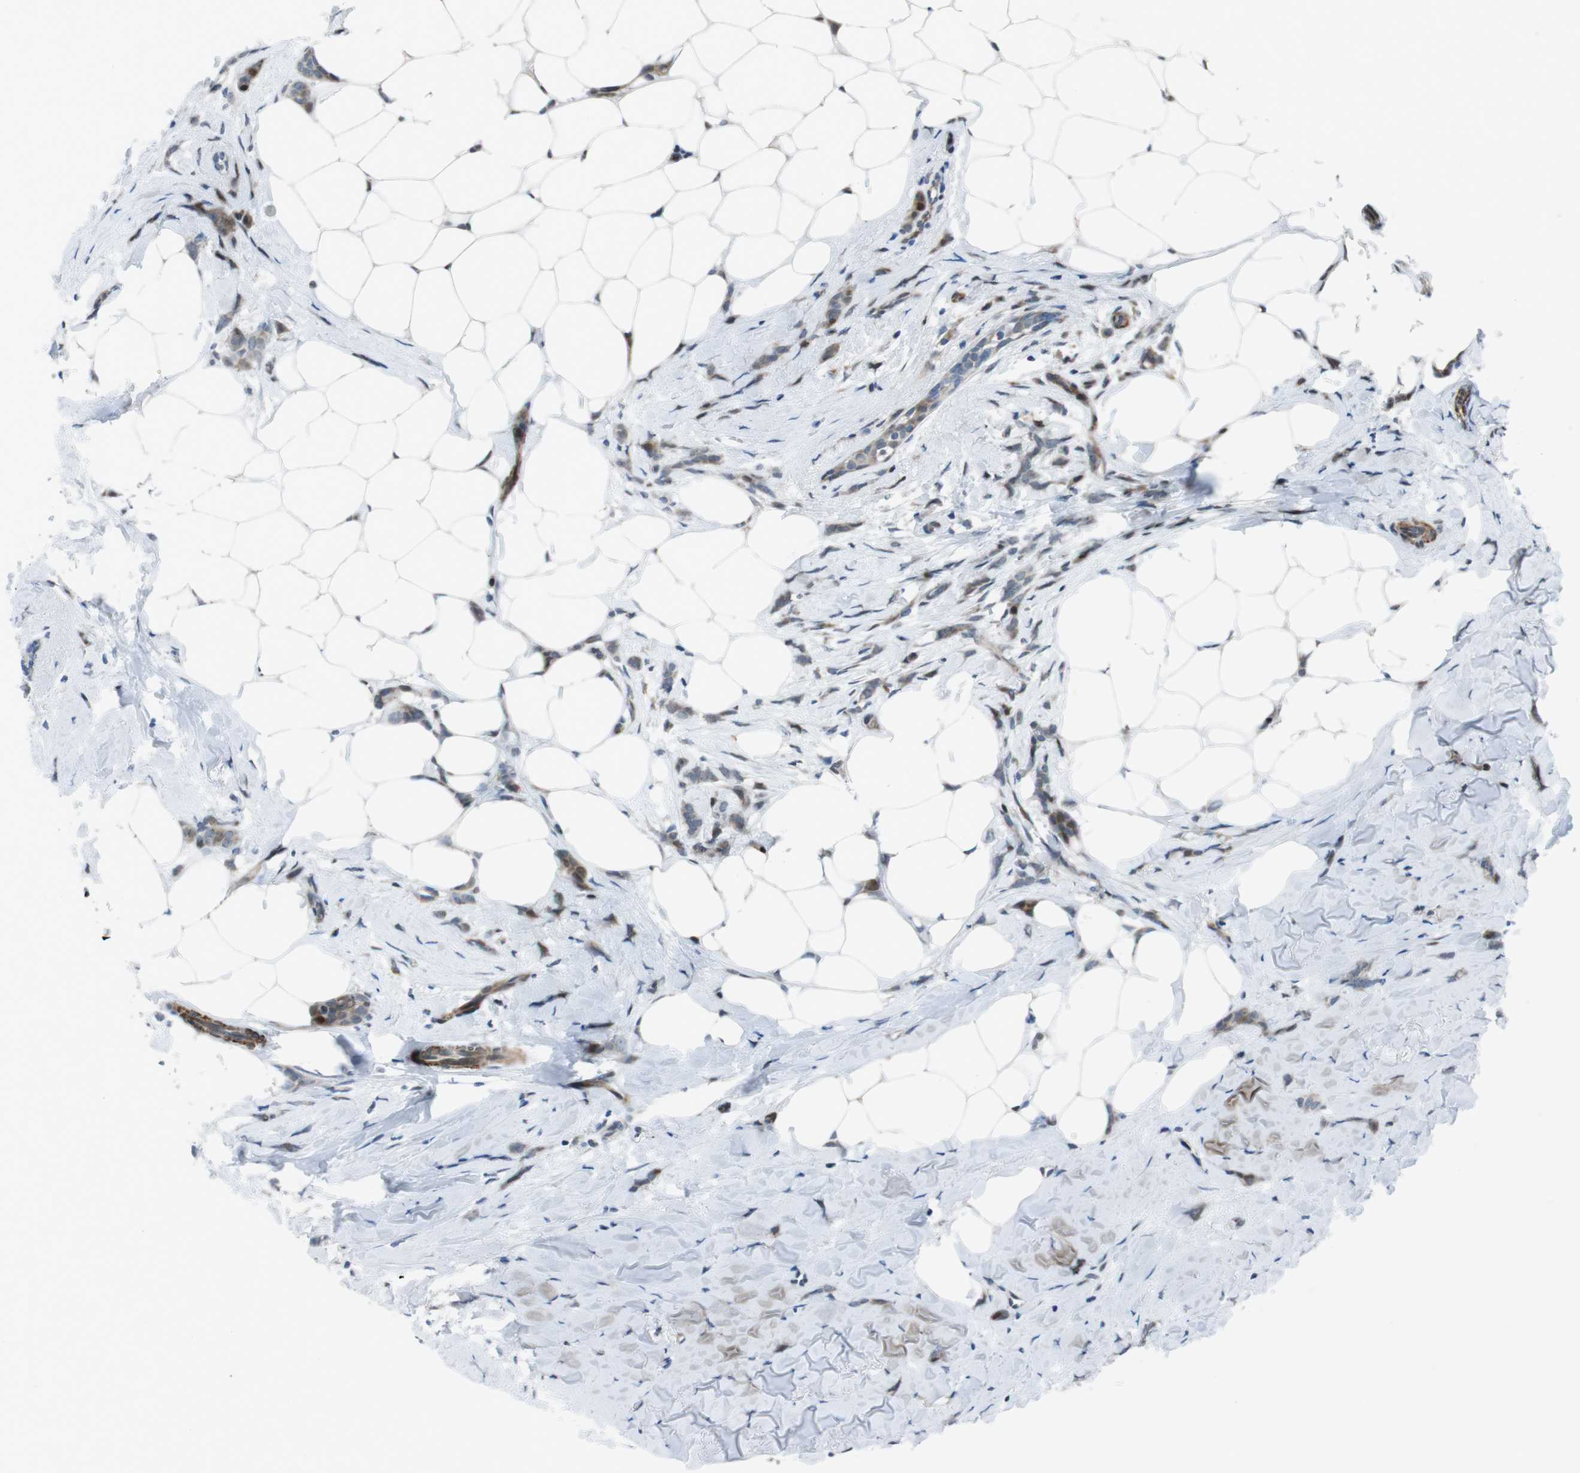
{"staining": {"intensity": "weak", "quantity": "25%-75%", "location": "cytoplasmic/membranous"}, "tissue": "breast cancer", "cell_type": "Tumor cells", "image_type": "cancer", "snomed": [{"axis": "morphology", "description": "Lobular carcinoma, in situ"}, {"axis": "morphology", "description": "Lobular carcinoma"}, {"axis": "topography", "description": "Breast"}], "caption": "A low amount of weak cytoplasmic/membranous positivity is identified in approximately 25%-75% of tumor cells in breast lobular carcinoma in situ tissue.", "gene": "PBRM1", "patient": {"sex": "female", "age": 41}}